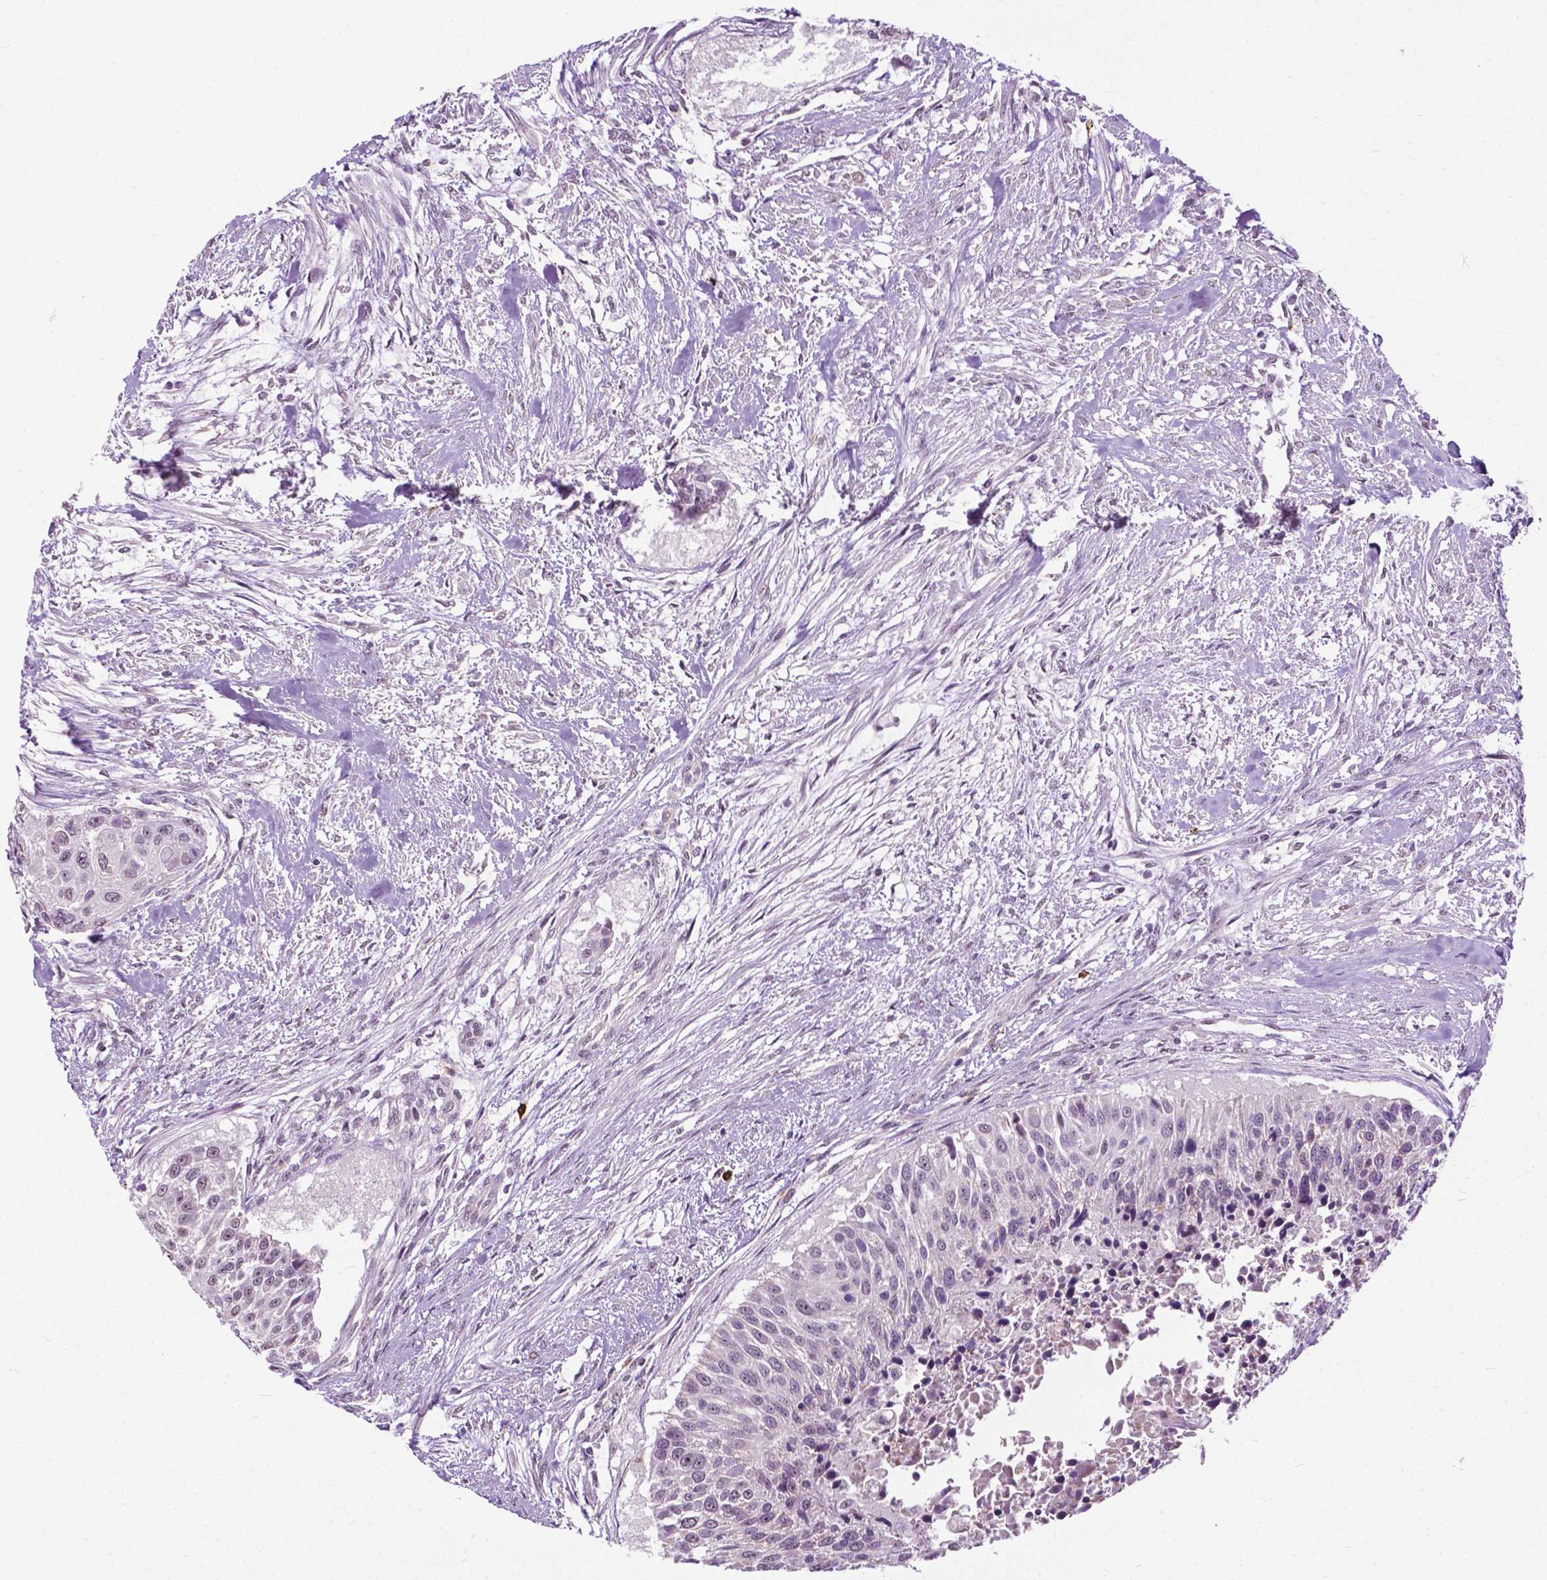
{"staining": {"intensity": "negative", "quantity": "none", "location": "none"}, "tissue": "urothelial cancer", "cell_type": "Tumor cells", "image_type": "cancer", "snomed": [{"axis": "morphology", "description": "Urothelial carcinoma, NOS"}, {"axis": "topography", "description": "Urinary bladder"}], "caption": "High magnification brightfield microscopy of transitional cell carcinoma stained with DAB (brown) and counterstained with hematoxylin (blue): tumor cells show no significant positivity.", "gene": "TTC9B", "patient": {"sex": "male", "age": 55}}